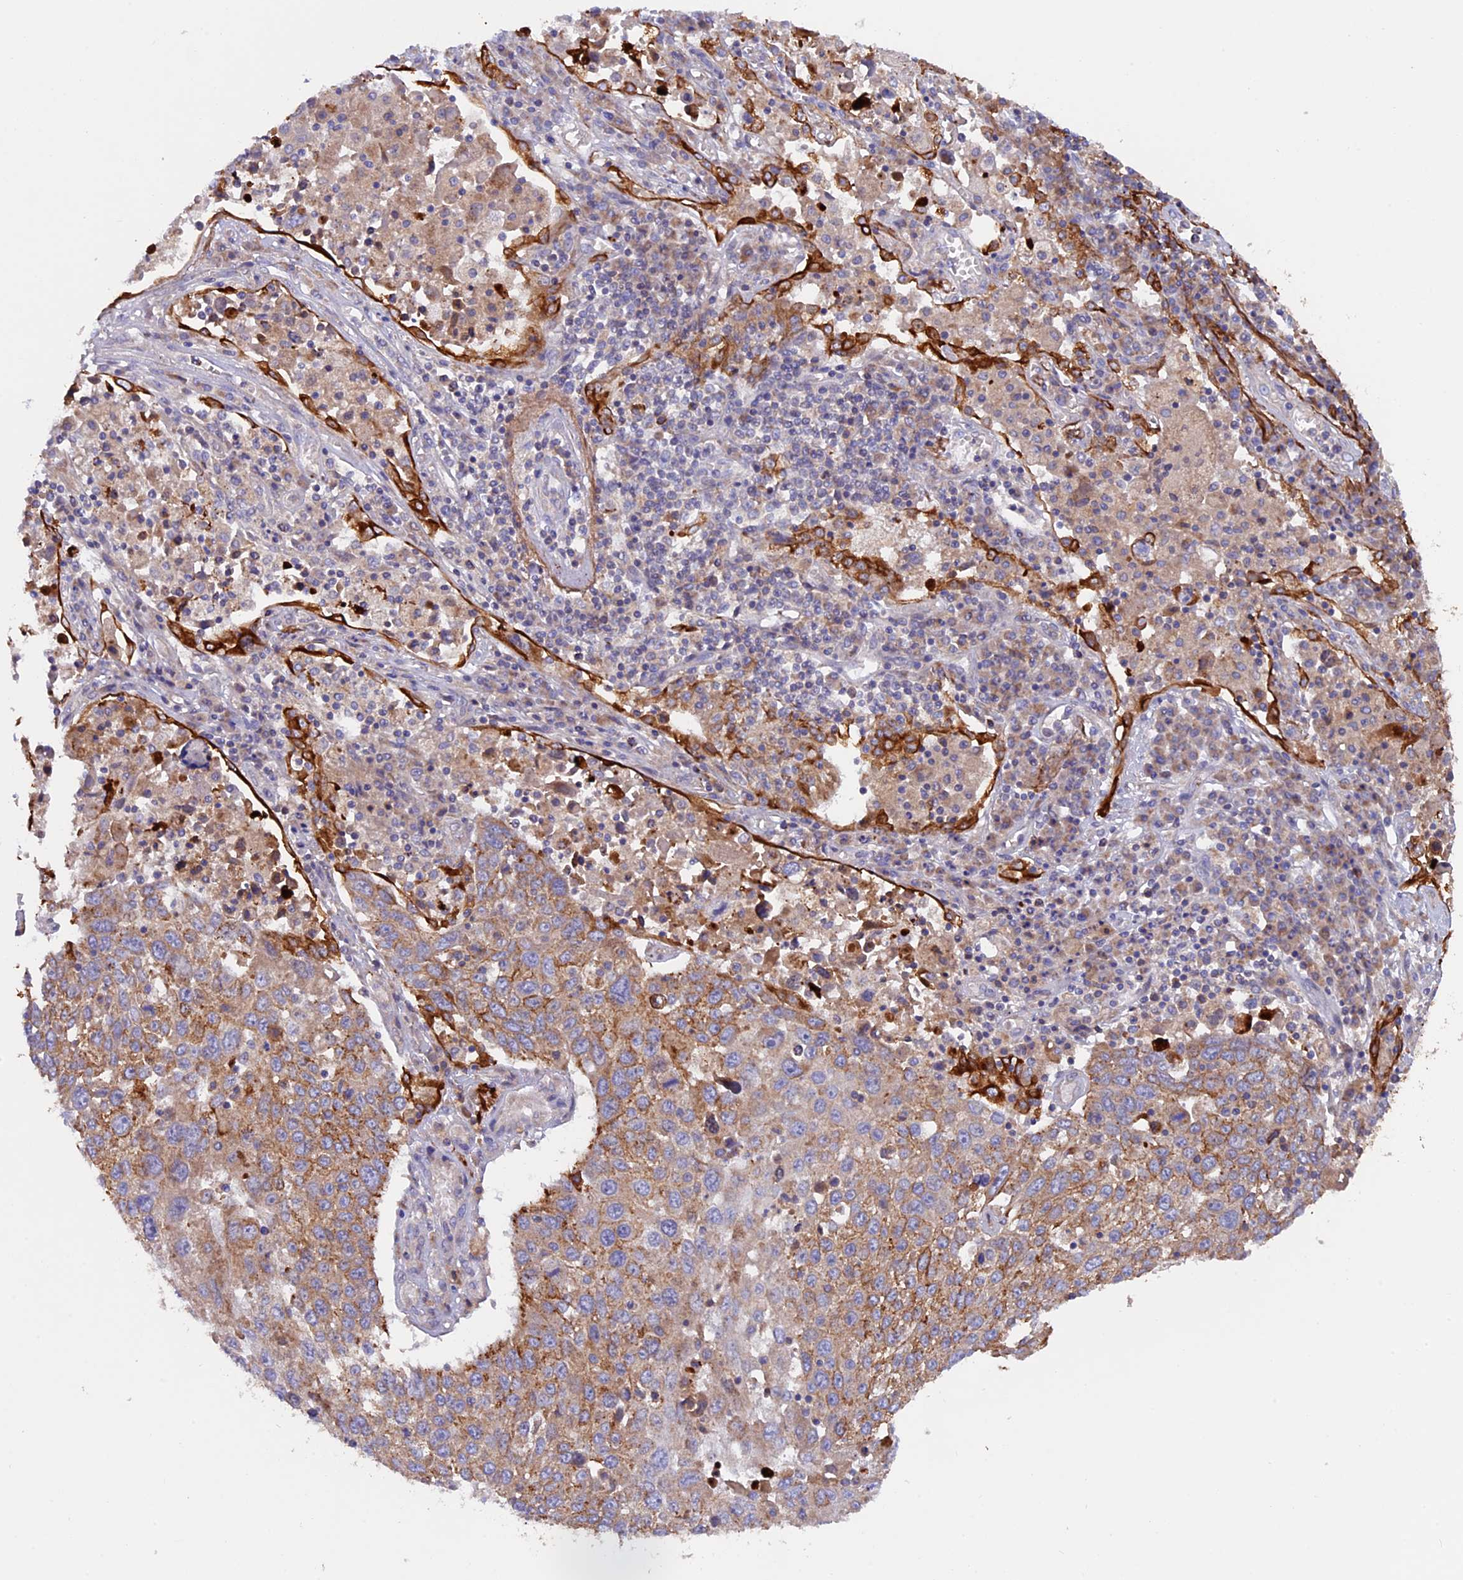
{"staining": {"intensity": "moderate", "quantity": ">75%", "location": "cytoplasmic/membranous"}, "tissue": "lung cancer", "cell_type": "Tumor cells", "image_type": "cancer", "snomed": [{"axis": "morphology", "description": "Squamous cell carcinoma, NOS"}, {"axis": "topography", "description": "Lung"}], "caption": "Immunohistochemistry of squamous cell carcinoma (lung) shows medium levels of moderate cytoplasmic/membranous positivity in approximately >75% of tumor cells.", "gene": "PTPN9", "patient": {"sex": "male", "age": 65}}